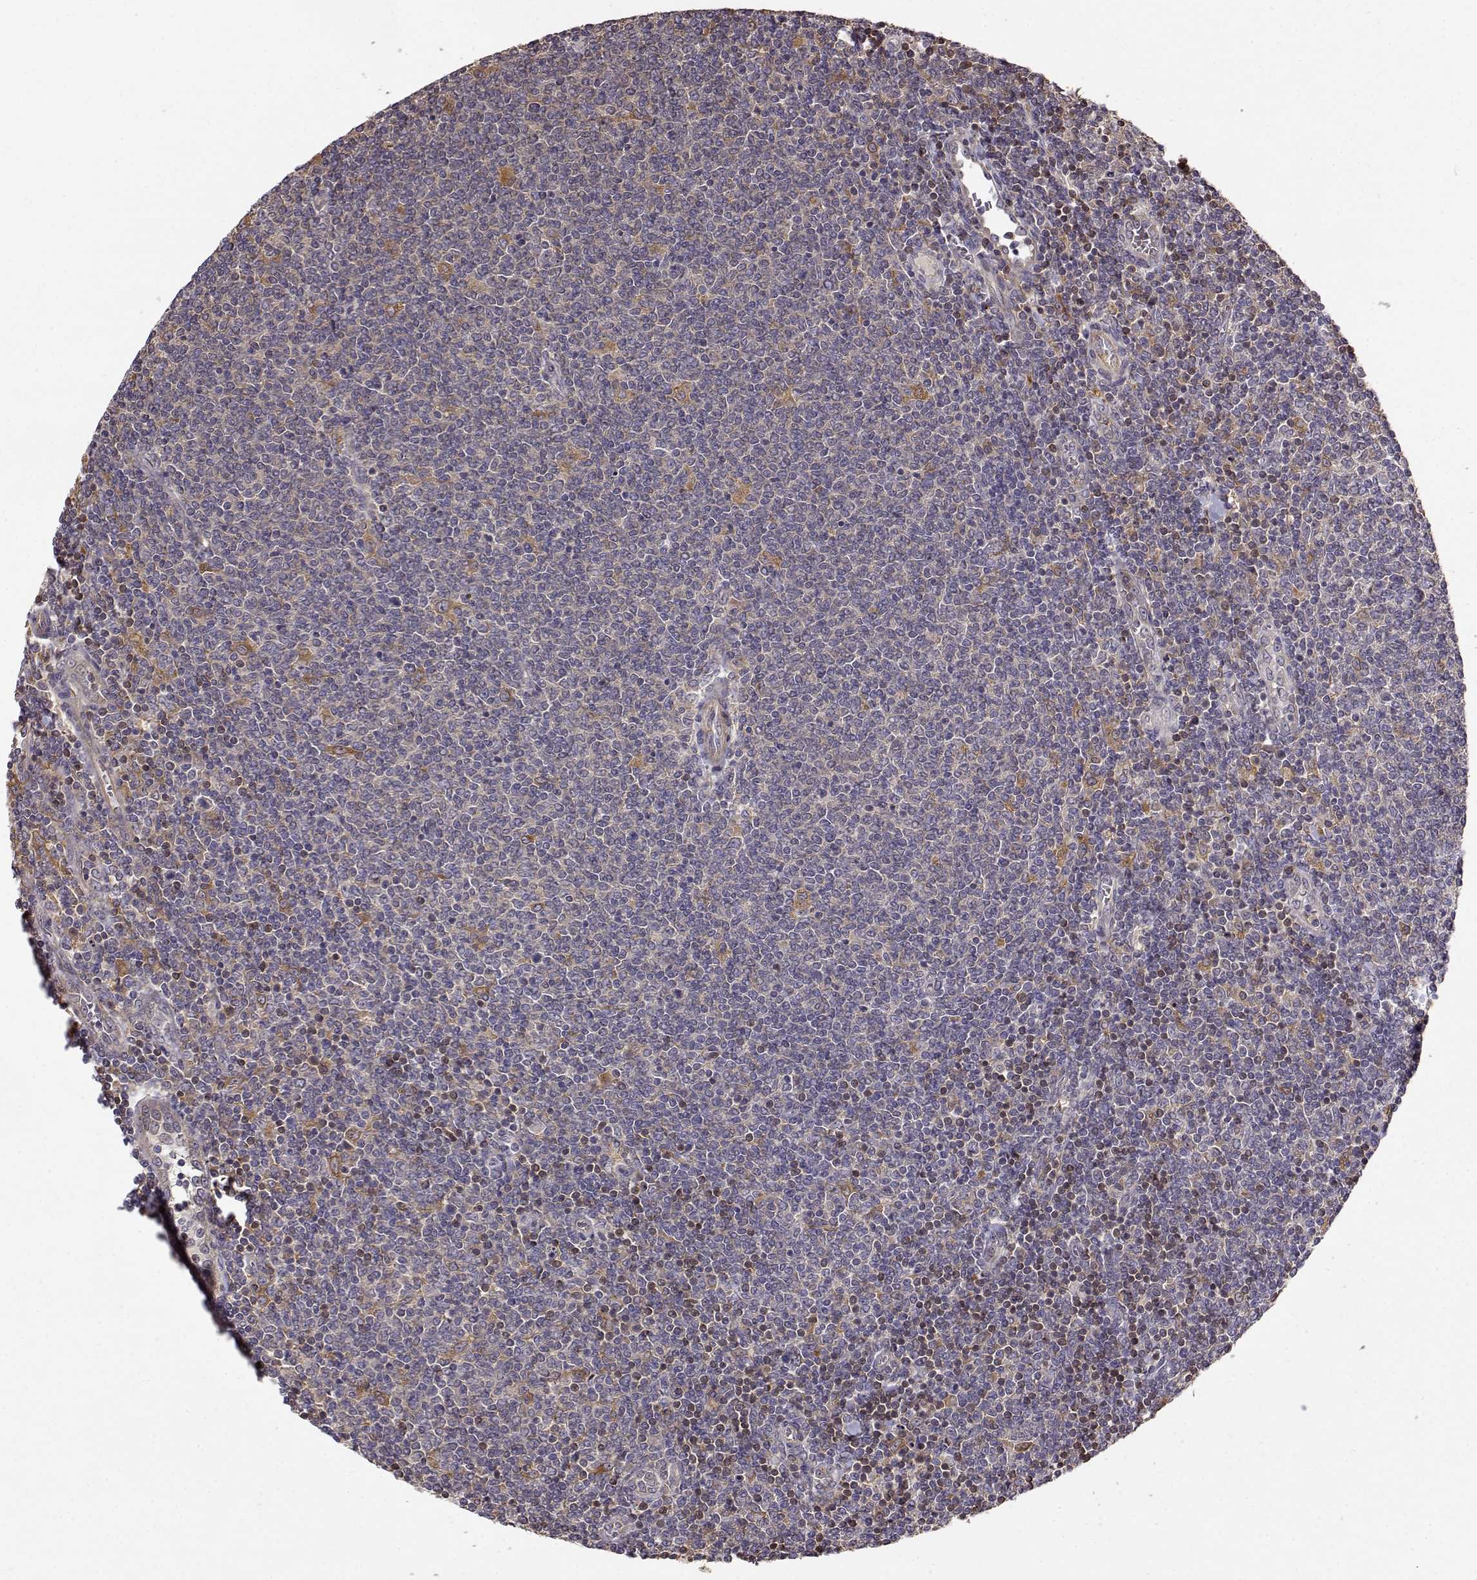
{"staining": {"intensity": "negative", "quantity": "none", "location": "none"}, "tissue": "lymphoma", "cell_type": "Tumor cells", "image_type": "cancer", "snomed": [{"axis": "morphology", "description": "Malignant lymphoma, non-Hodgkin's type, Low grade"}, {"axis": "topography", "description": "Lymph node"}], "caption": "Protein analysis of low-grade malignant lymphoma, non-Hodgkin's type displays no significant staining in tumor cells.", "gene": "CRIM1", "patient": {"sex": "male", "age": 52}}